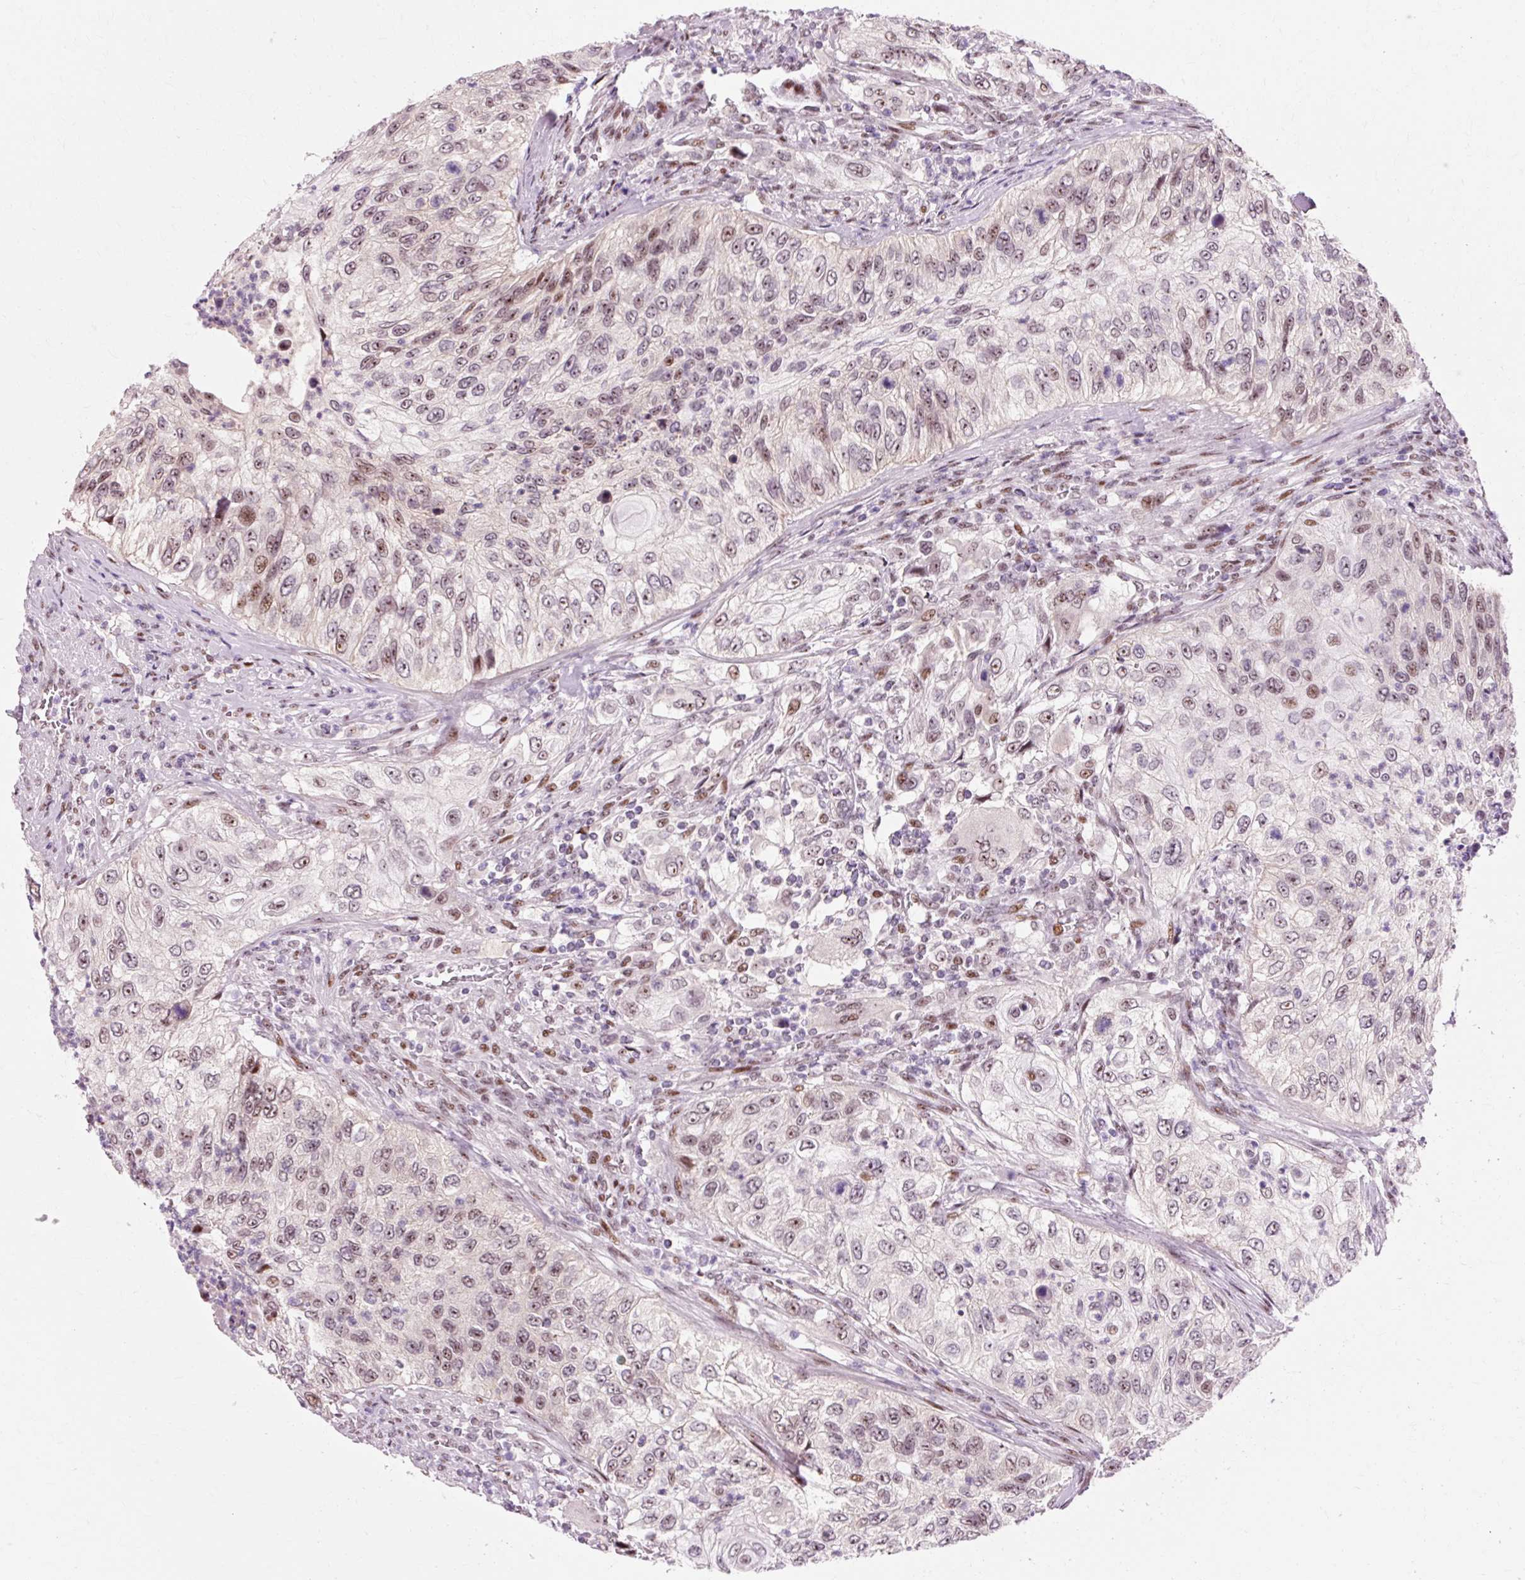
{"staining": {"intensity": "moderate", "quantity": "25%-75%", "location": "nuclear"}, "tissue": "urothelial cancer", "cell_type": "Tumor cells", "image_type": "cancer", "snomed": [{"axis": "morphology", "description": "Urothelial carcinoma, High grade"}, {"axis": "topography", "description": "Urinary bladder"}], "caption": "Tumor cells exhibit medium levels of moderate nuclear staining in about 25%-75% of cells in human urothelial cancer.", "gene": "MACROD2", "patient": {"sex": "female", "age": 60}}